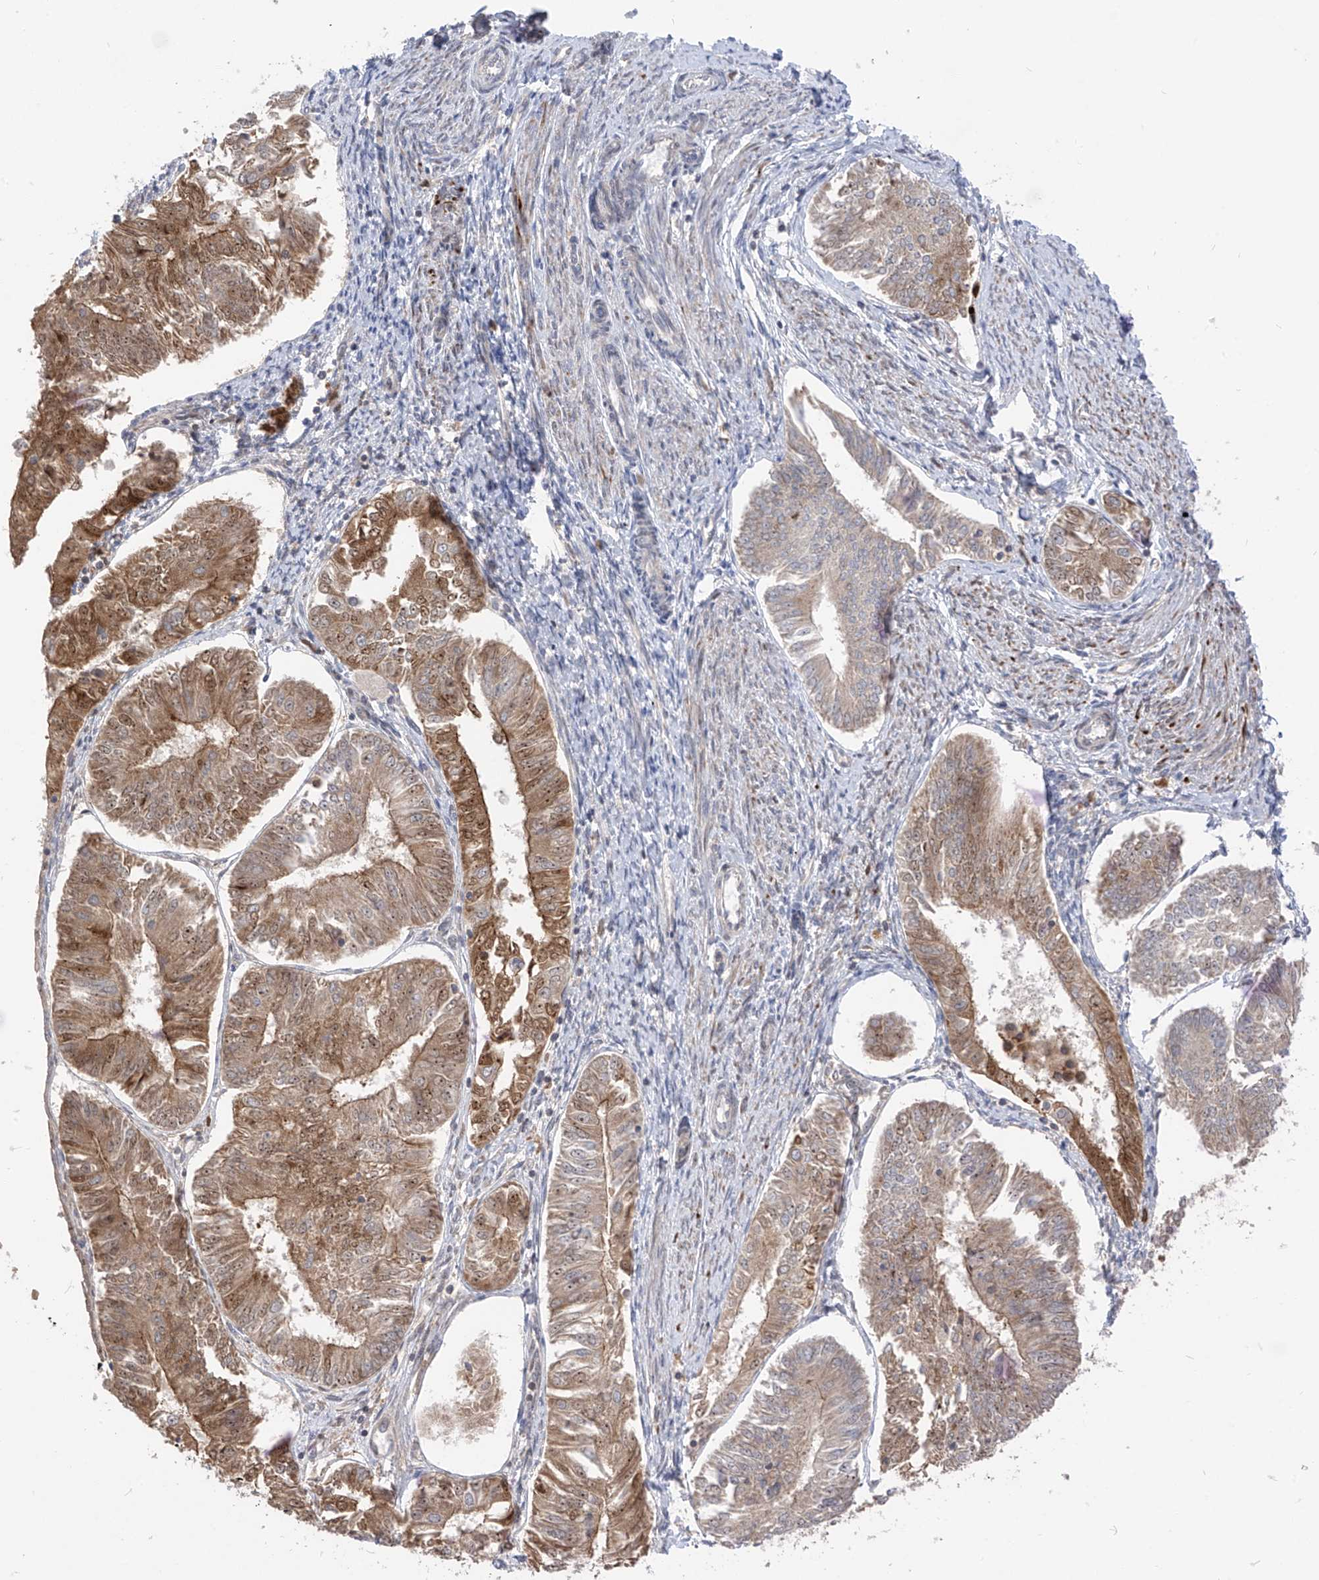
{"staining": {"intensity": "moderate", "quantity": ">75%", "location": "cytoplasmic/membranous,nuclear"}, "tissue": "endometrial cancer", "cell_type": "Tumor cells", "image_type": "cancer", "snomed": [{"axis": "morphology", "description": "Adenocarcinoma, NOS"}, {"axis": "topography", "description": "Endometrium"}], "caption": "Protein analysis of endometrial cancer (adenocarcinoma) tissue demonstrates moderate cytoplasmic/membranous and nuclear positivity in about >75% of tumor cells. Immunohistochemistry (ihc) stains the protein in brown and the nuclei are stained blue.", "gene": "CNKSR1", "patient": {"sex": "female", "age": 58}}